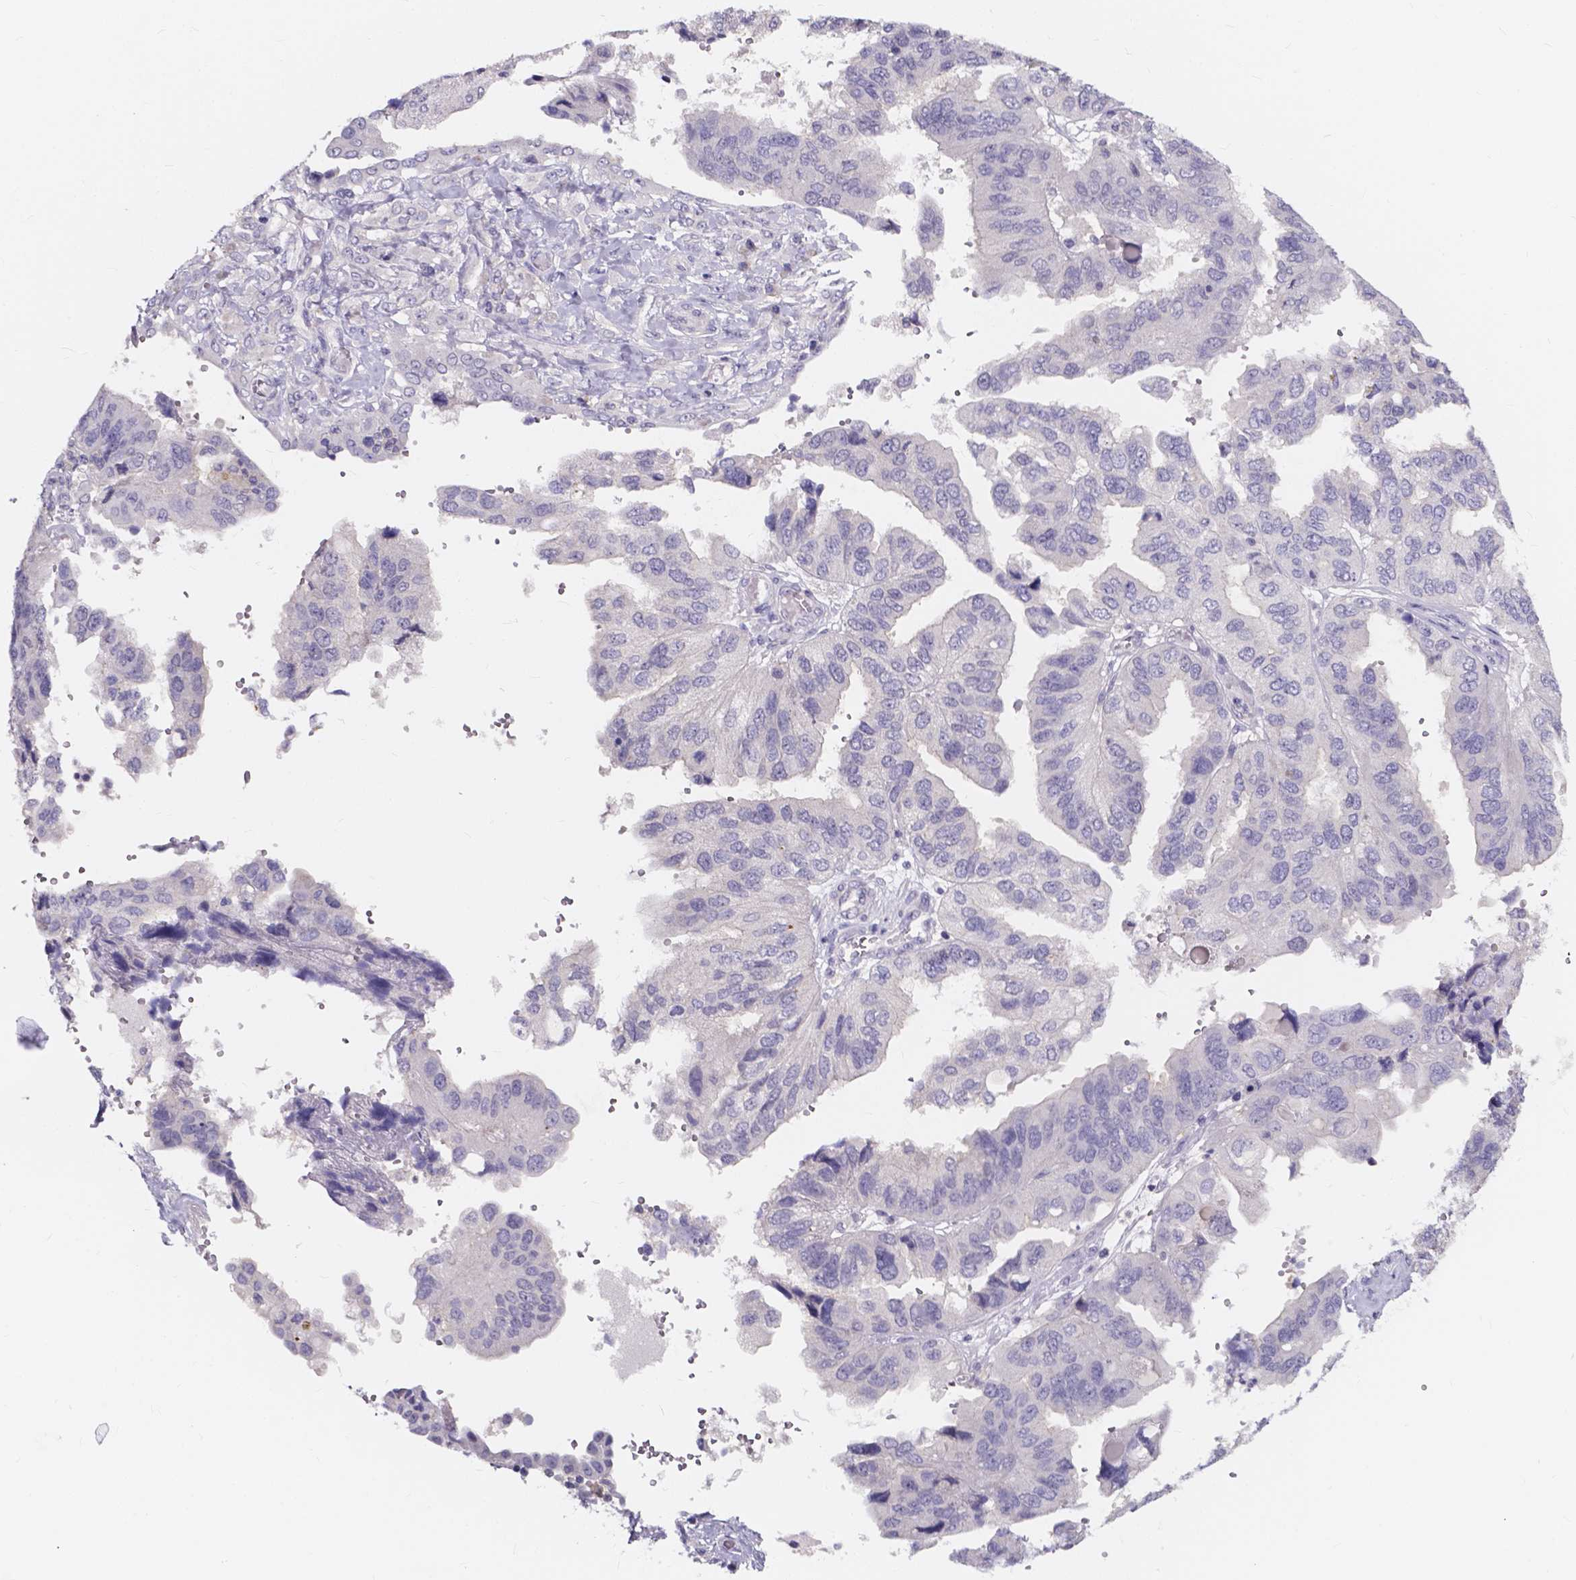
{"staining": {"intensity": "negative", "quantity": "none", "location": "none"}, "tissue": "ovarian cancer", "cell_type": "Tumor cells", "image_type": "cancer", "snomed": [{"axis": "morphology", "description": "Cystadenocarcinoma, serous, NOS"}, {"axis": "topography", "description": "Ovary"}], "caption": "Protein analysis of serous cystadenocarcinoma (ovarian) exhibits no significant staining in tumor cells.", "gene": "SPOCD1", "patient": {"sex": "female", "age": 79}}